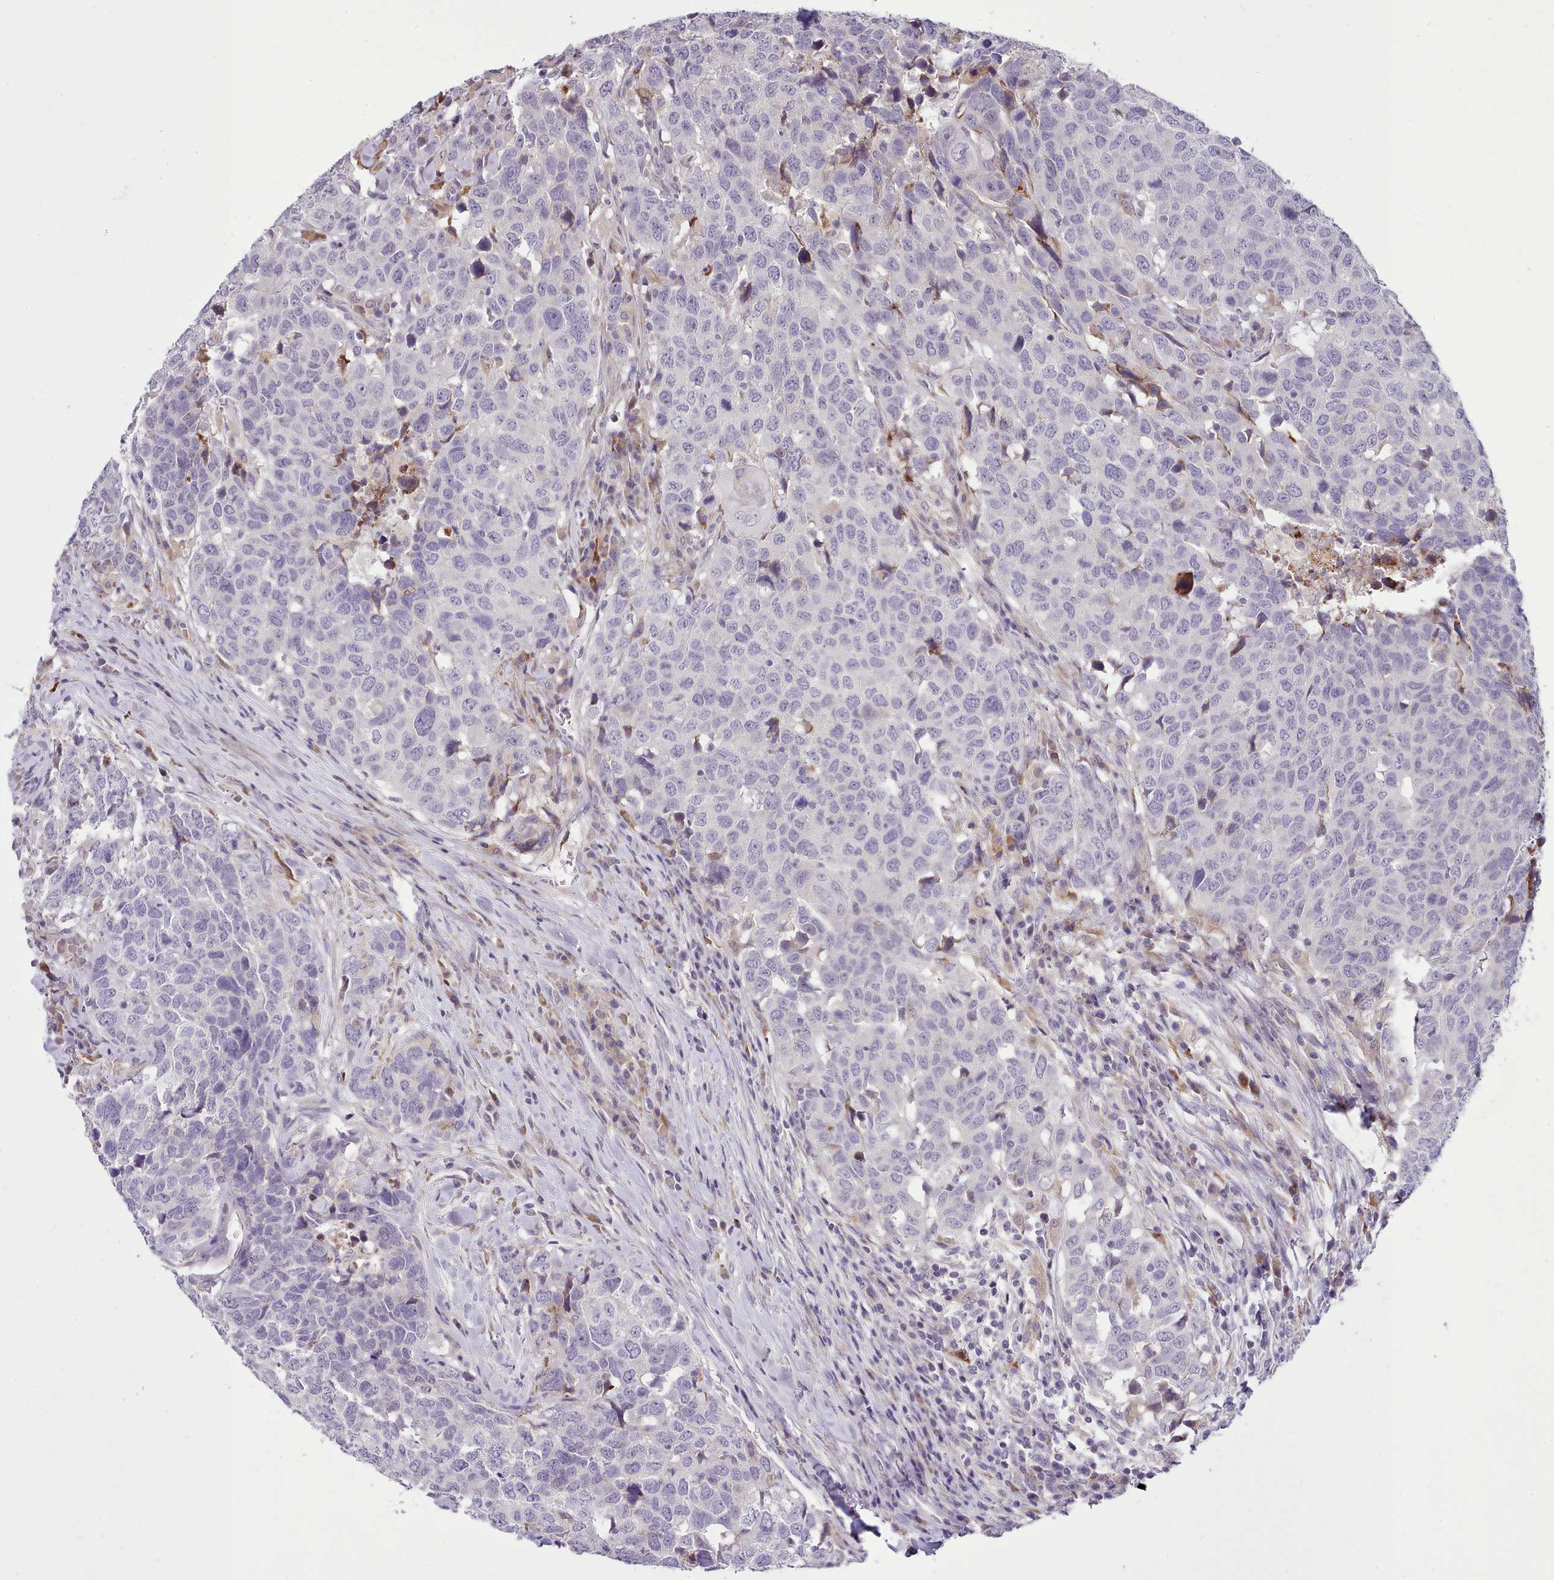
{"staining": {"intensity": "negative", "quantity": "none", "location": "none"}, "tissue": "head and neck cancer", "cell_type": "Tumor cells", "image_type": "cancer", "snomed": [{"axis": "morphology", "description": "Normal tissue, NOS"}, {"axis": "morphology", "description": "Squamous cell carcinoma, NOS"}, {"axis": "topography", "description": "Skeletal muscle"}, {"axis": "topography", "description": "Vascular tissue"}, {"axis": "topography", "description": "Peripheral nerve tissue"}, {"axis": "topography", "description": "Head-Neck"}], "caption": "Head and neck squamous cell carcinoma was stained to show a protein in brown. There is no significant staining in tumor cells.", "gene": "FAM83E", "patient": {"sex": "male", "age": 66}}